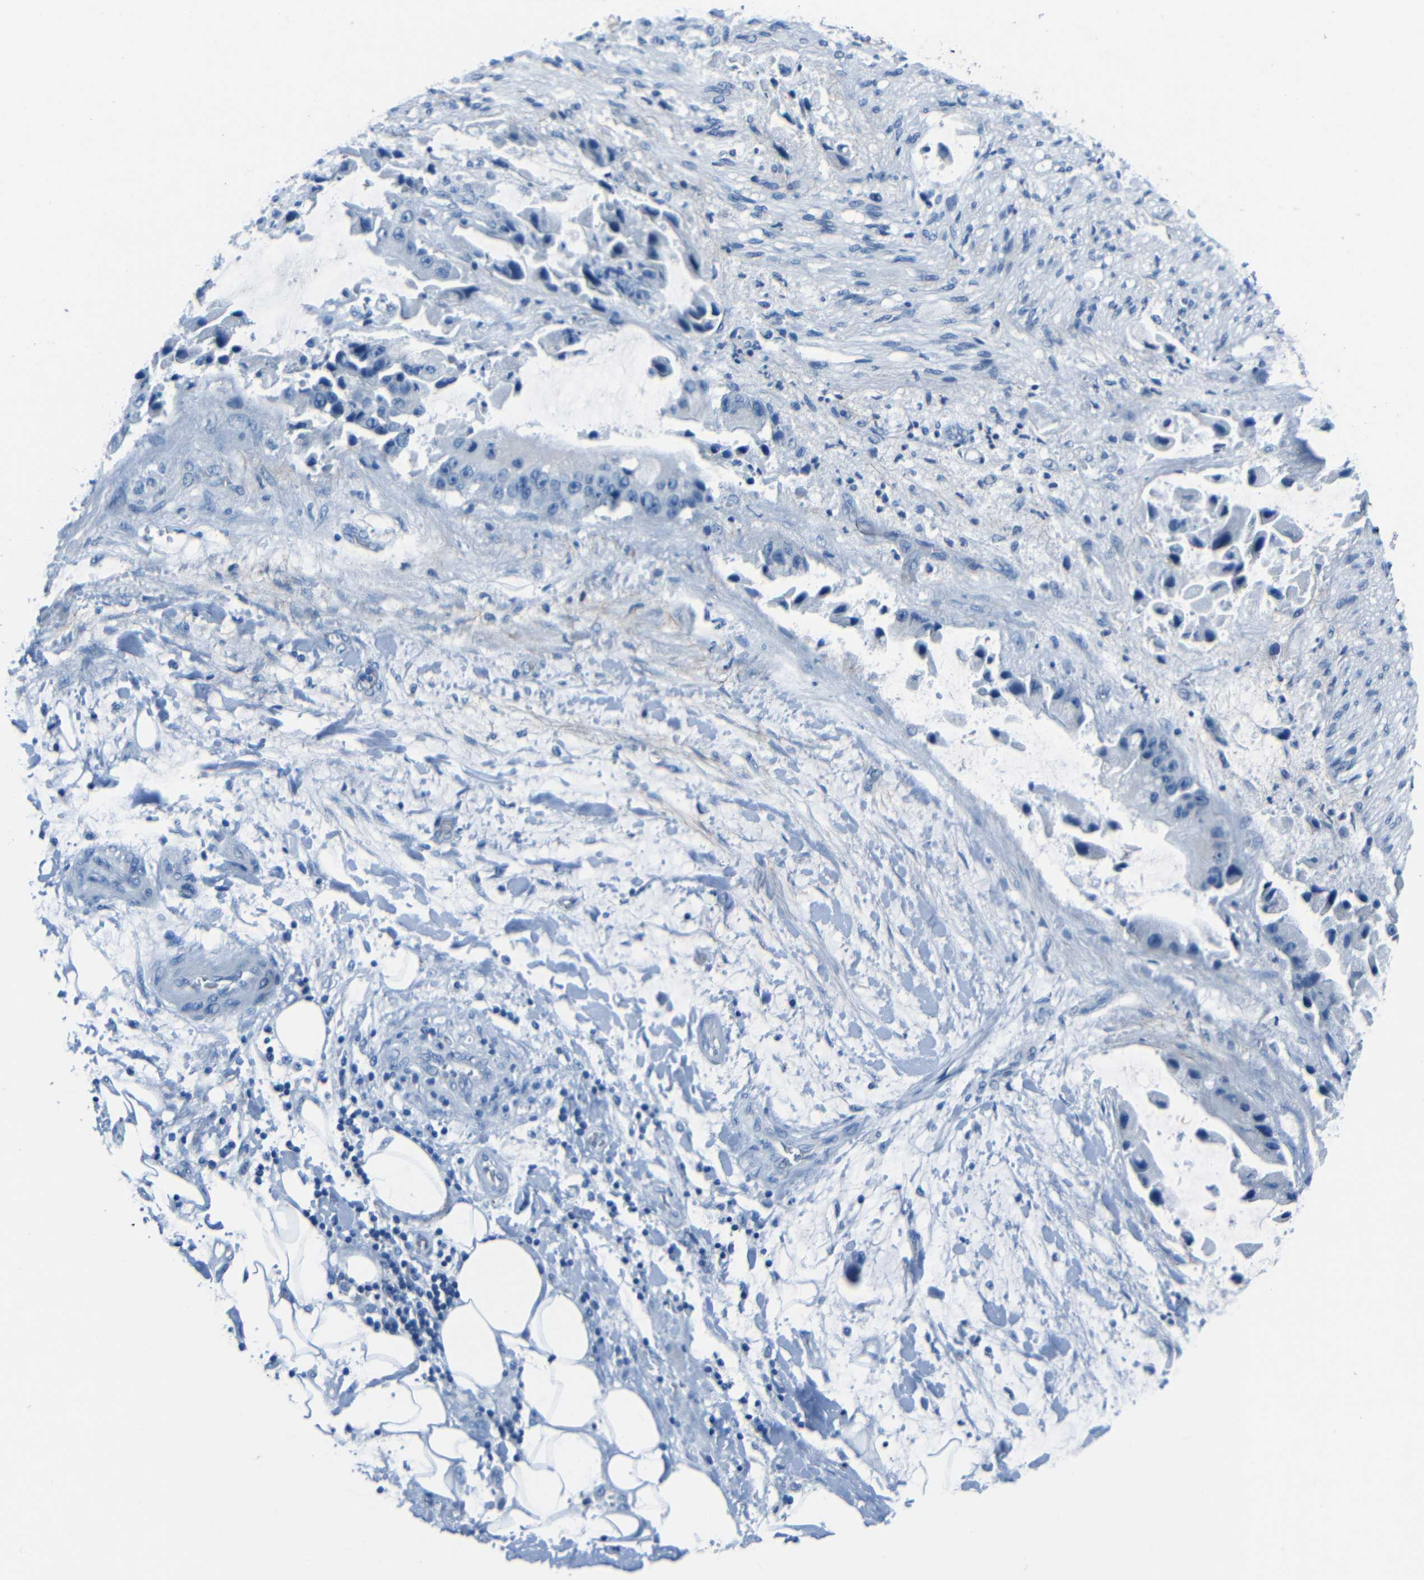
{"staining": {"intensity": "negative", "quantity": "none", "location": "none"}, "tissue": "adipose tissue", "cell_type": "Adipocytes", "image_type": "normal", "snomed": [{"axis": "morphology", "description": "Normal tissue, NOS"}, {"axis": "morphology", "description": "Cholangiocarcinoma"}, {"axis": "topography", "description": "Liver"}, {"axis": "topography", "description": "Peripheral nerve tissue"}], "caption": "Adipocytes are negative for protein expression in unremarkable human adipose tissue. (DAB (3,3'-diaminobenzidine) immunohistochemistry with hematoxylin counter stain).", "gene": "FBN2", "patient": {"sex": "male", "age": 50}}